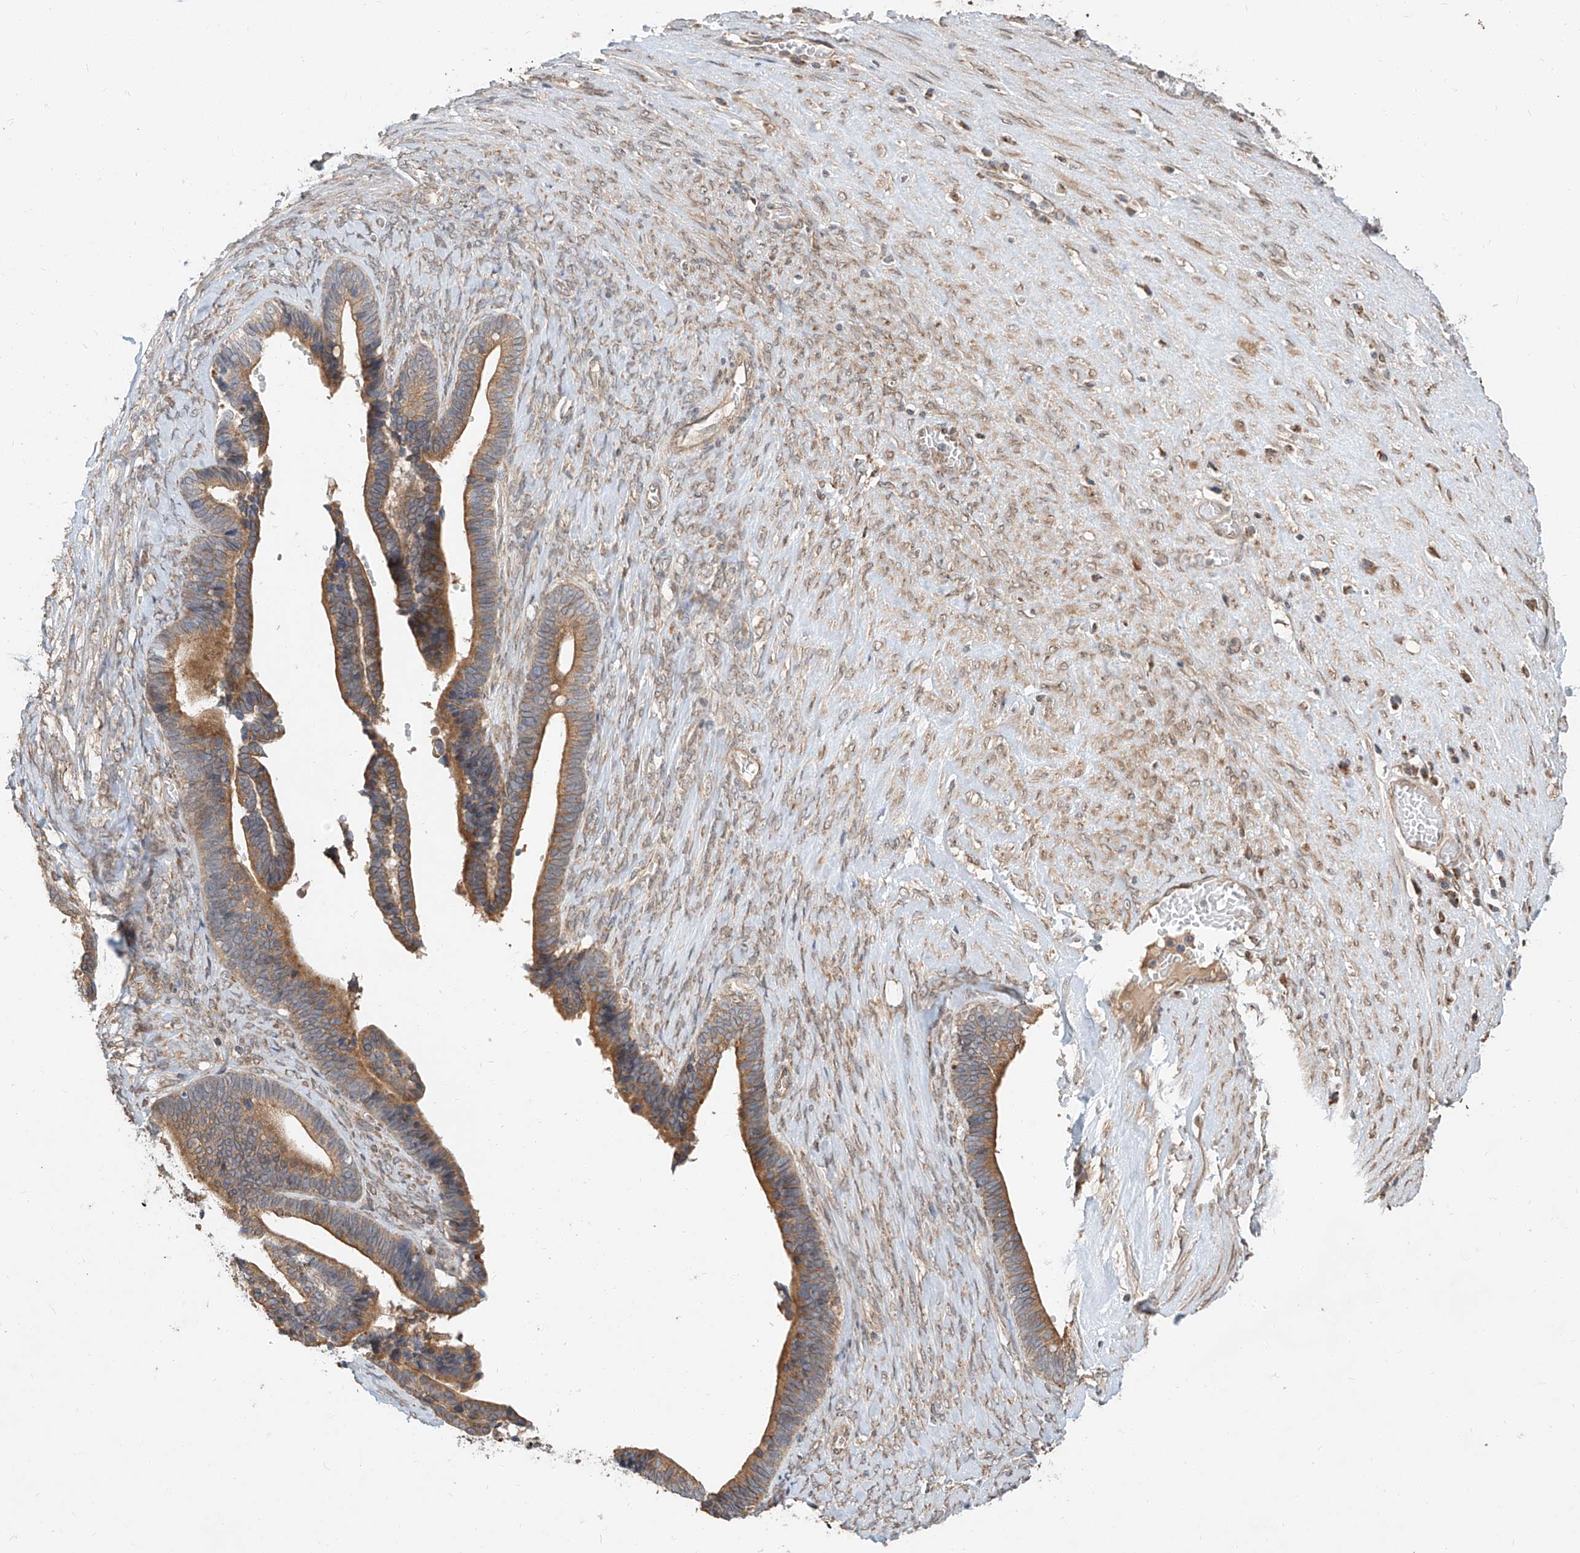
{"staining": {"intensity": "moderate", "quantity": ">75%", "location": "cytoplasmic/membranous"}, "tissue": "ovarian cancer", "cell_type": "Tumor cells", "image_type": "cancer", "snomed": [{"axis": "morphology", "description": "Cystadenocarcinoma, serous, NOS"}, {"axis": "topography", "description": "Ovary"}], "caption": "Human serous cystadenocarcinoma (ovarian) stained for a protein (brown) exhibits moderate cytoplasmic/membranous positive staining in approximately >75% of tumor cells.", "gene": "STX19", "patient": {"sex": "female", "age": 56}}